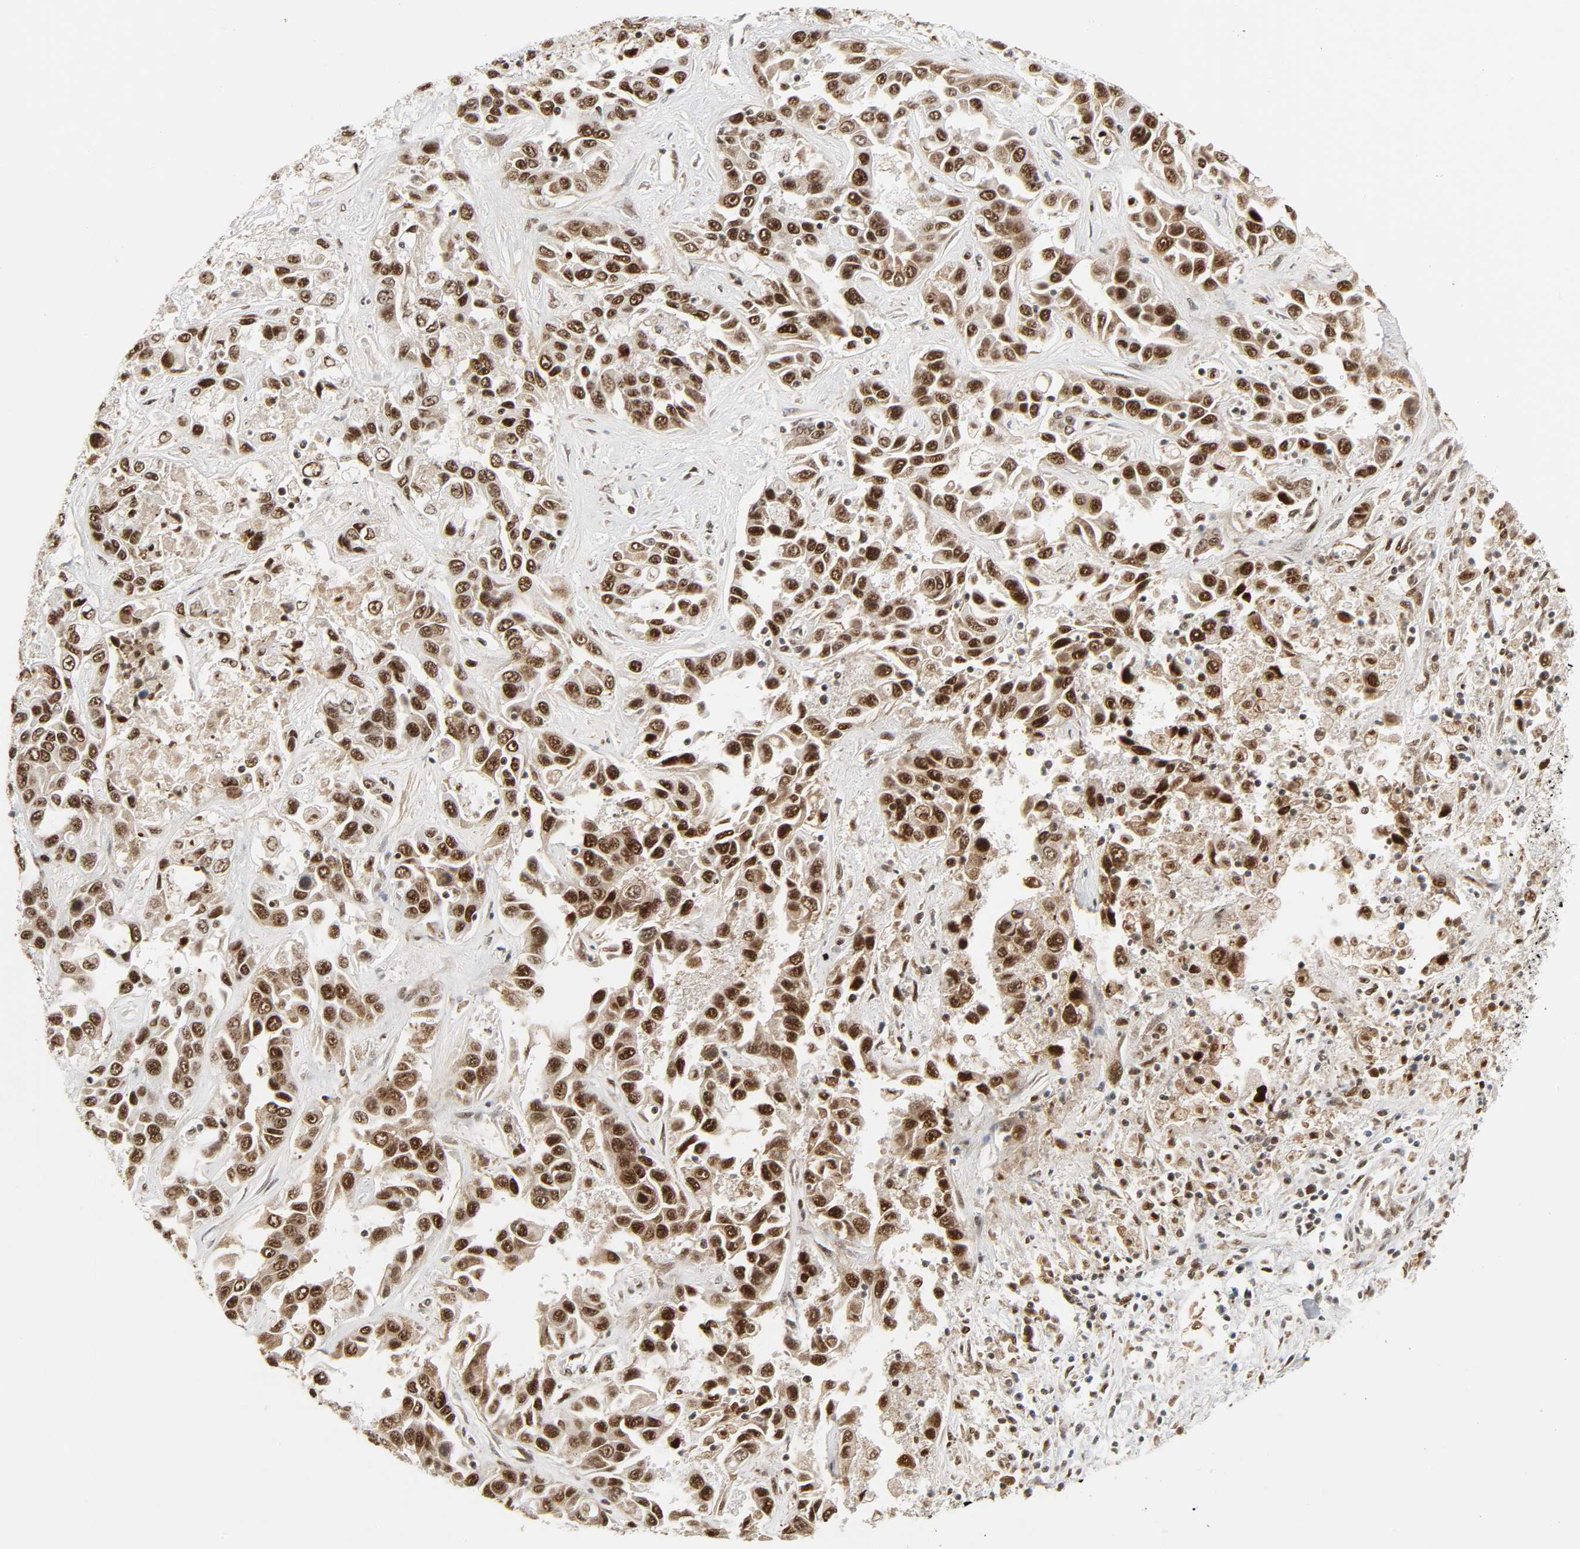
{"staining": {"intensity": "strong", "quantity": ">75%", "location": "nuclear"}, "tissue": "liver cancer", "cell_type": "Tumor cells", "image_type": "cancer", "snomed": [{"axis": "morphology", "description": "Cholangiocarcinoma"}, {"axis": "topography", "description": "Liver"}], "caption": "About >75% of tumor cells in liver cholangiocarcinoma exhibit strong nuclear protein positivity as visualized by brown immunohistochemical staining.", "gene": "CDK7", "patient": {"sex": "female", "age": 52}}